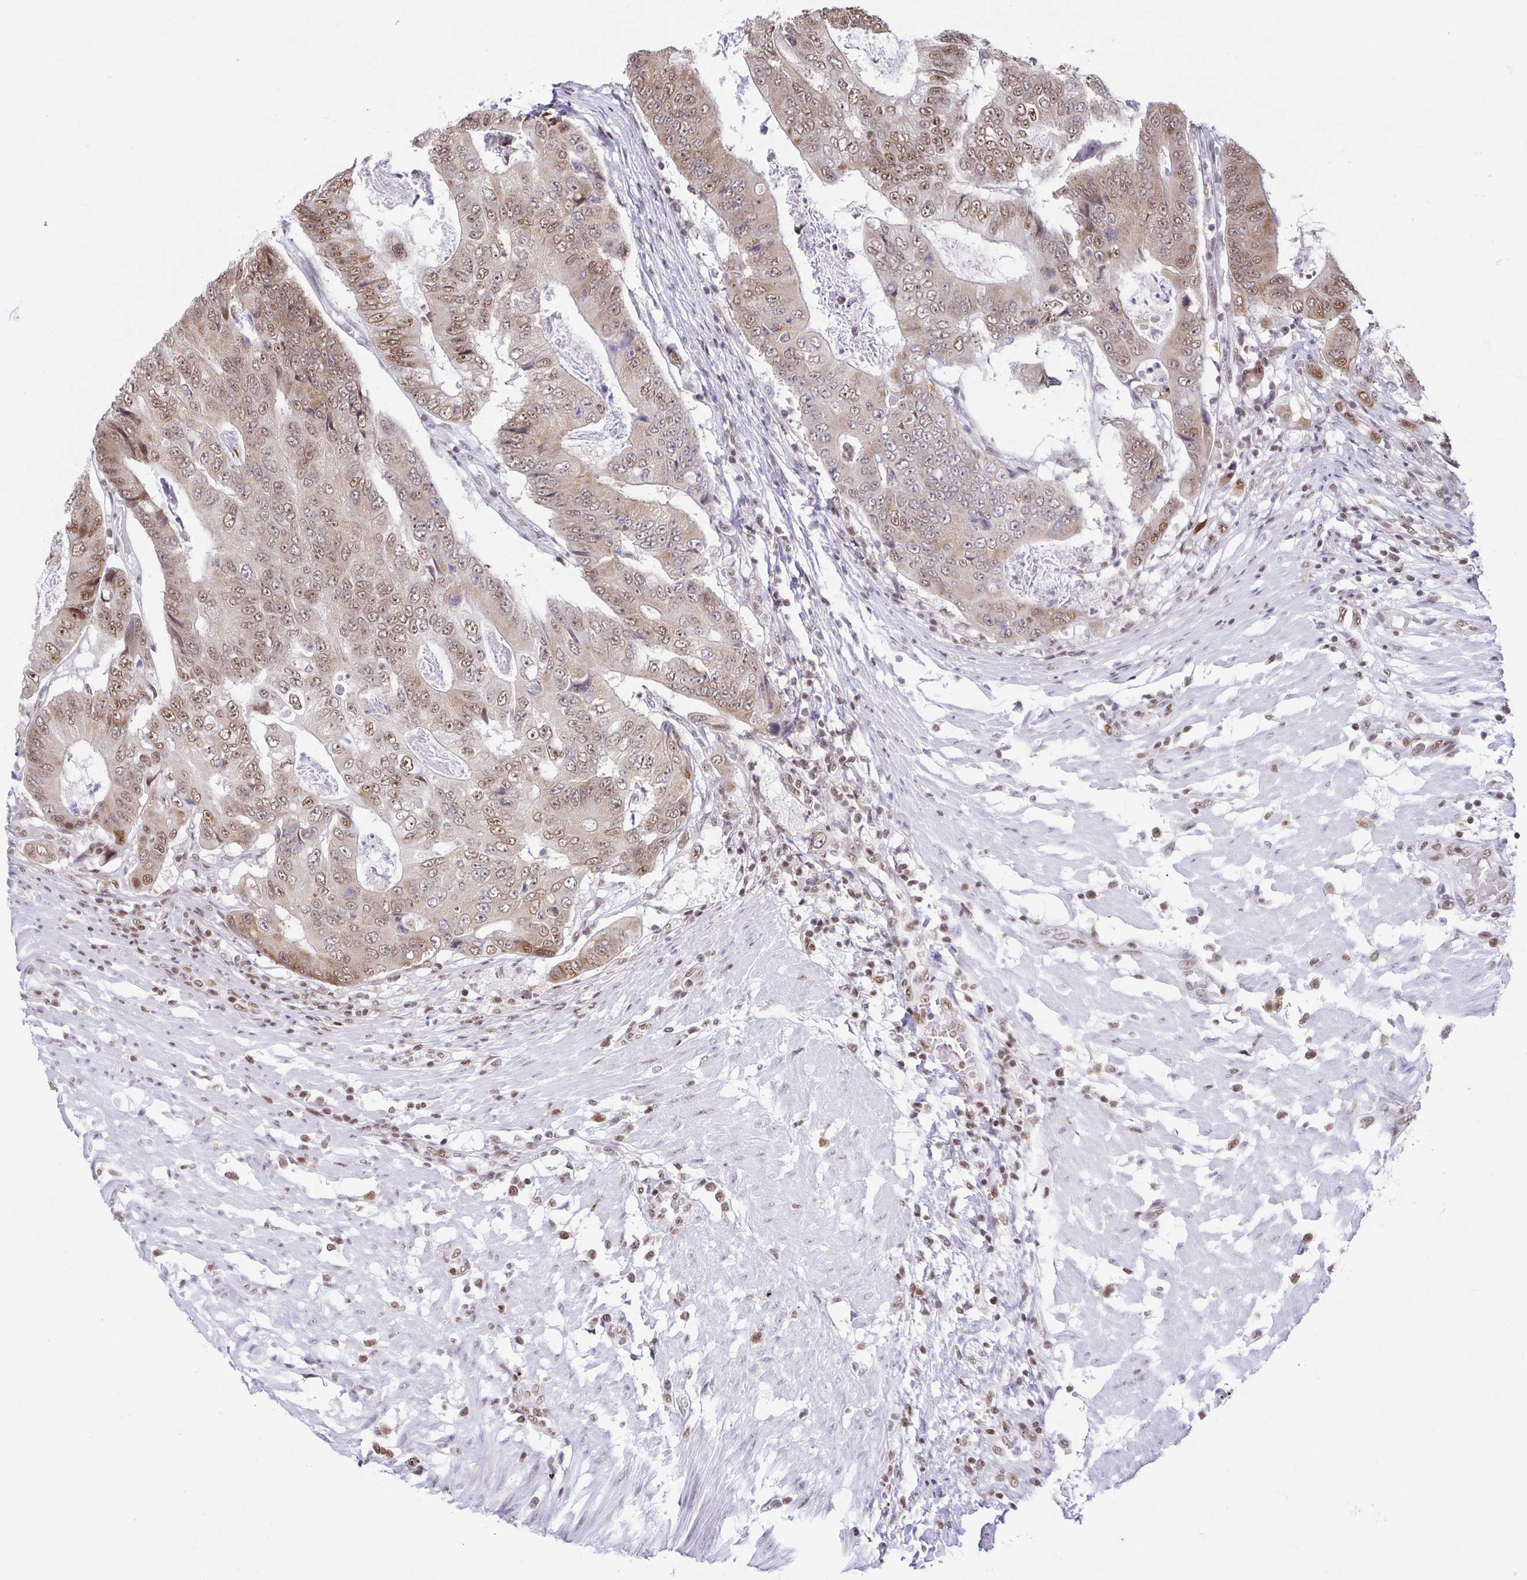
{"staining": {"intensity": "weak", "quantity": ">75%", "location": "cytoplasmic/membranous,nuclear"}, "tissue": "colorectal cancer", "cell_type": "Tumor cells", "image_type": "cancer", "snomed": [{"axis": "morphology", "description": "Adenocarcinoma, NOS"}, {"axis": "topography", "description": "Colon"}], "caption": "DAB immunohistochemical staining of colorectal adenocarcinoma shows weak cytoplasmic/membranous and nuclear protein expression in about >75% of tumor cells. (DAB (3,3'-diaminobenzidine) IHC, brown staining for protein, blue staining for nuclei).", "gene": "EWSR1", "patient": {"sex": "female", "age": 48}}